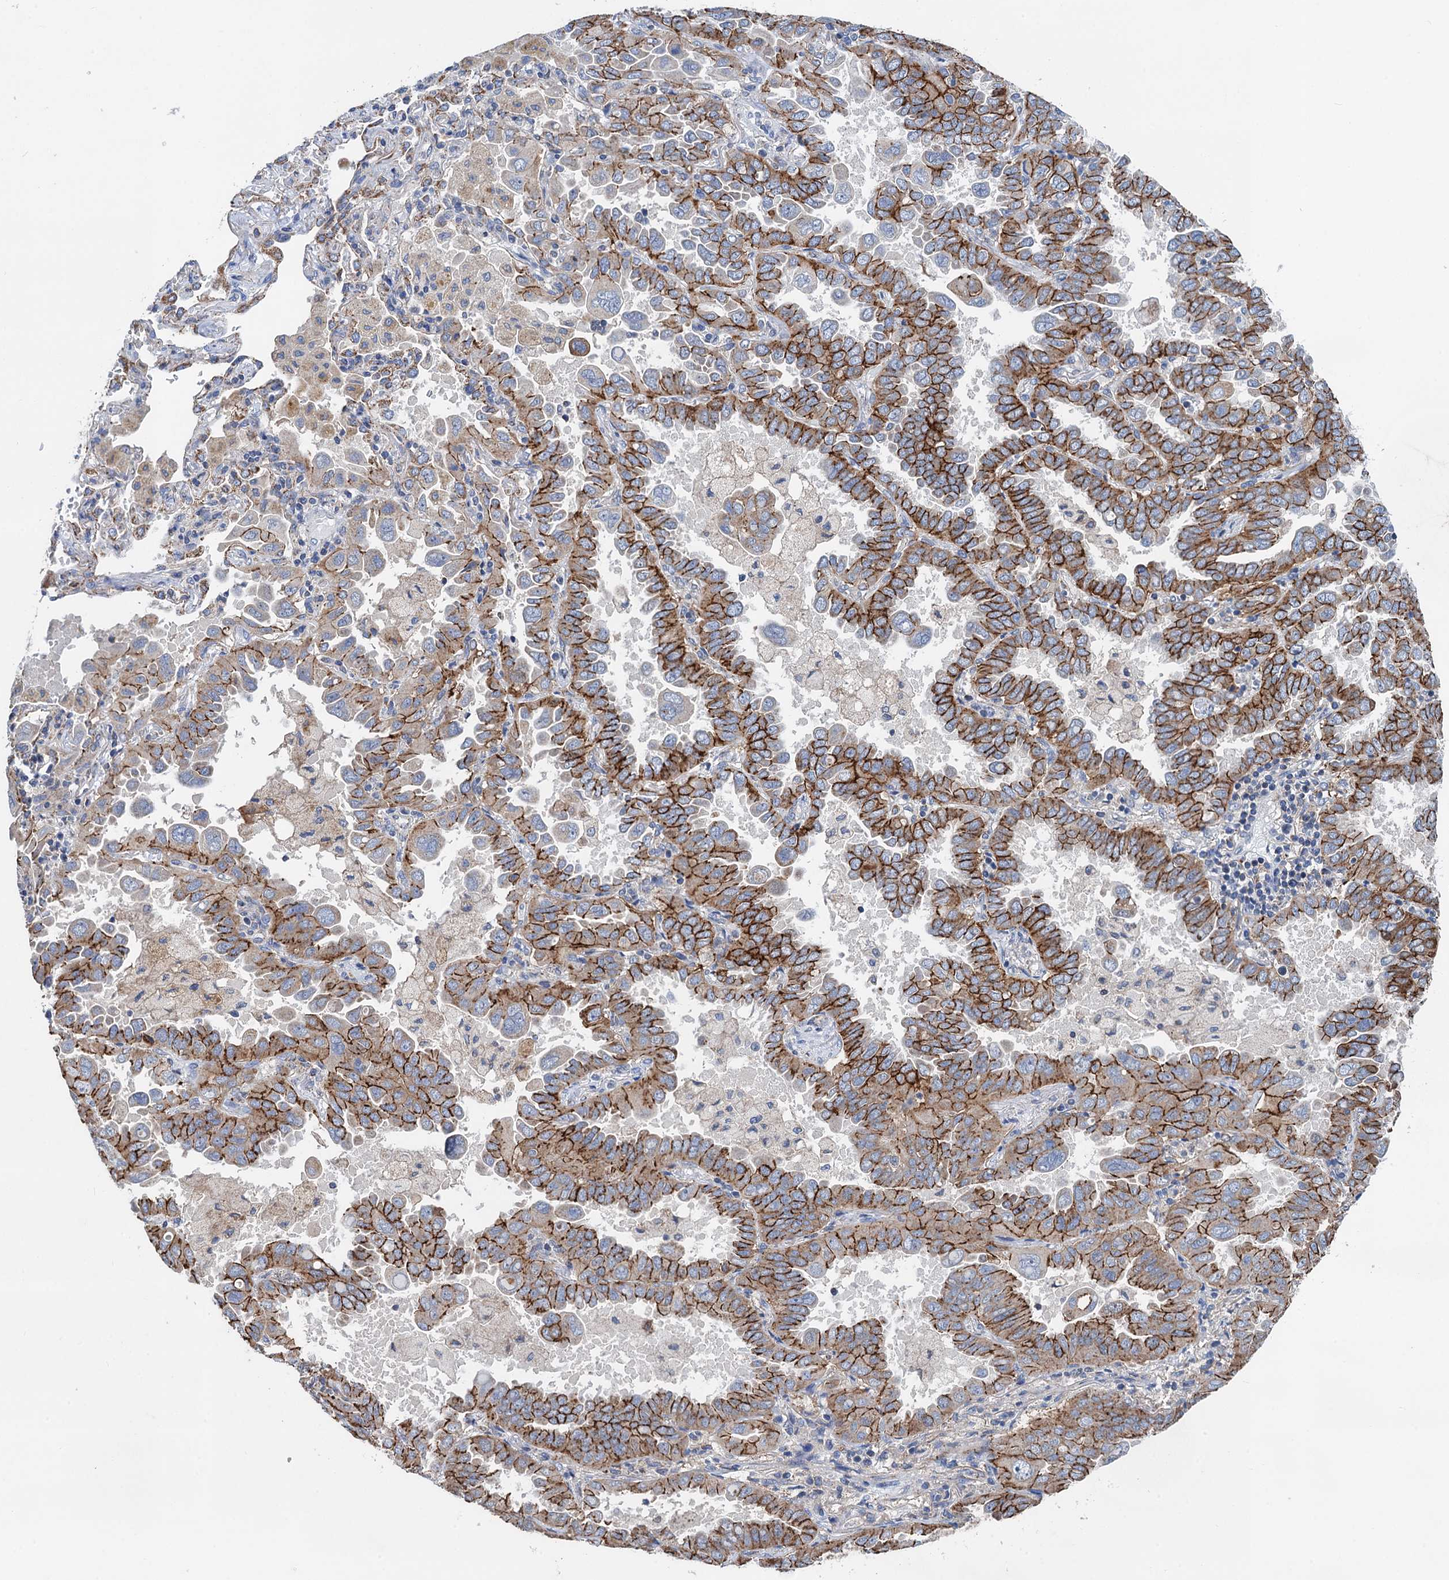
{"staining": {"intensity": "strong", "quantity": ">75%", "location": "cytoplasmic/membranous"}, "tissue": "lung cancer", "cell_type": "Tumor cells", "image_type": "cancer", "snomed": [{"axis": "morphology", "description": "Adenocarcinoma, NOS"}, {"axis": "topography", "description": "Lung"}], "caption": "Lung adenocarcinoma stained with DAB IHC exhibits high levels of strong cytoplasmic/membranous positivity in approximately >75% of tumor cells.", "gene": "DGLUCY", "patient": {"sex": "male", "age": 64}}